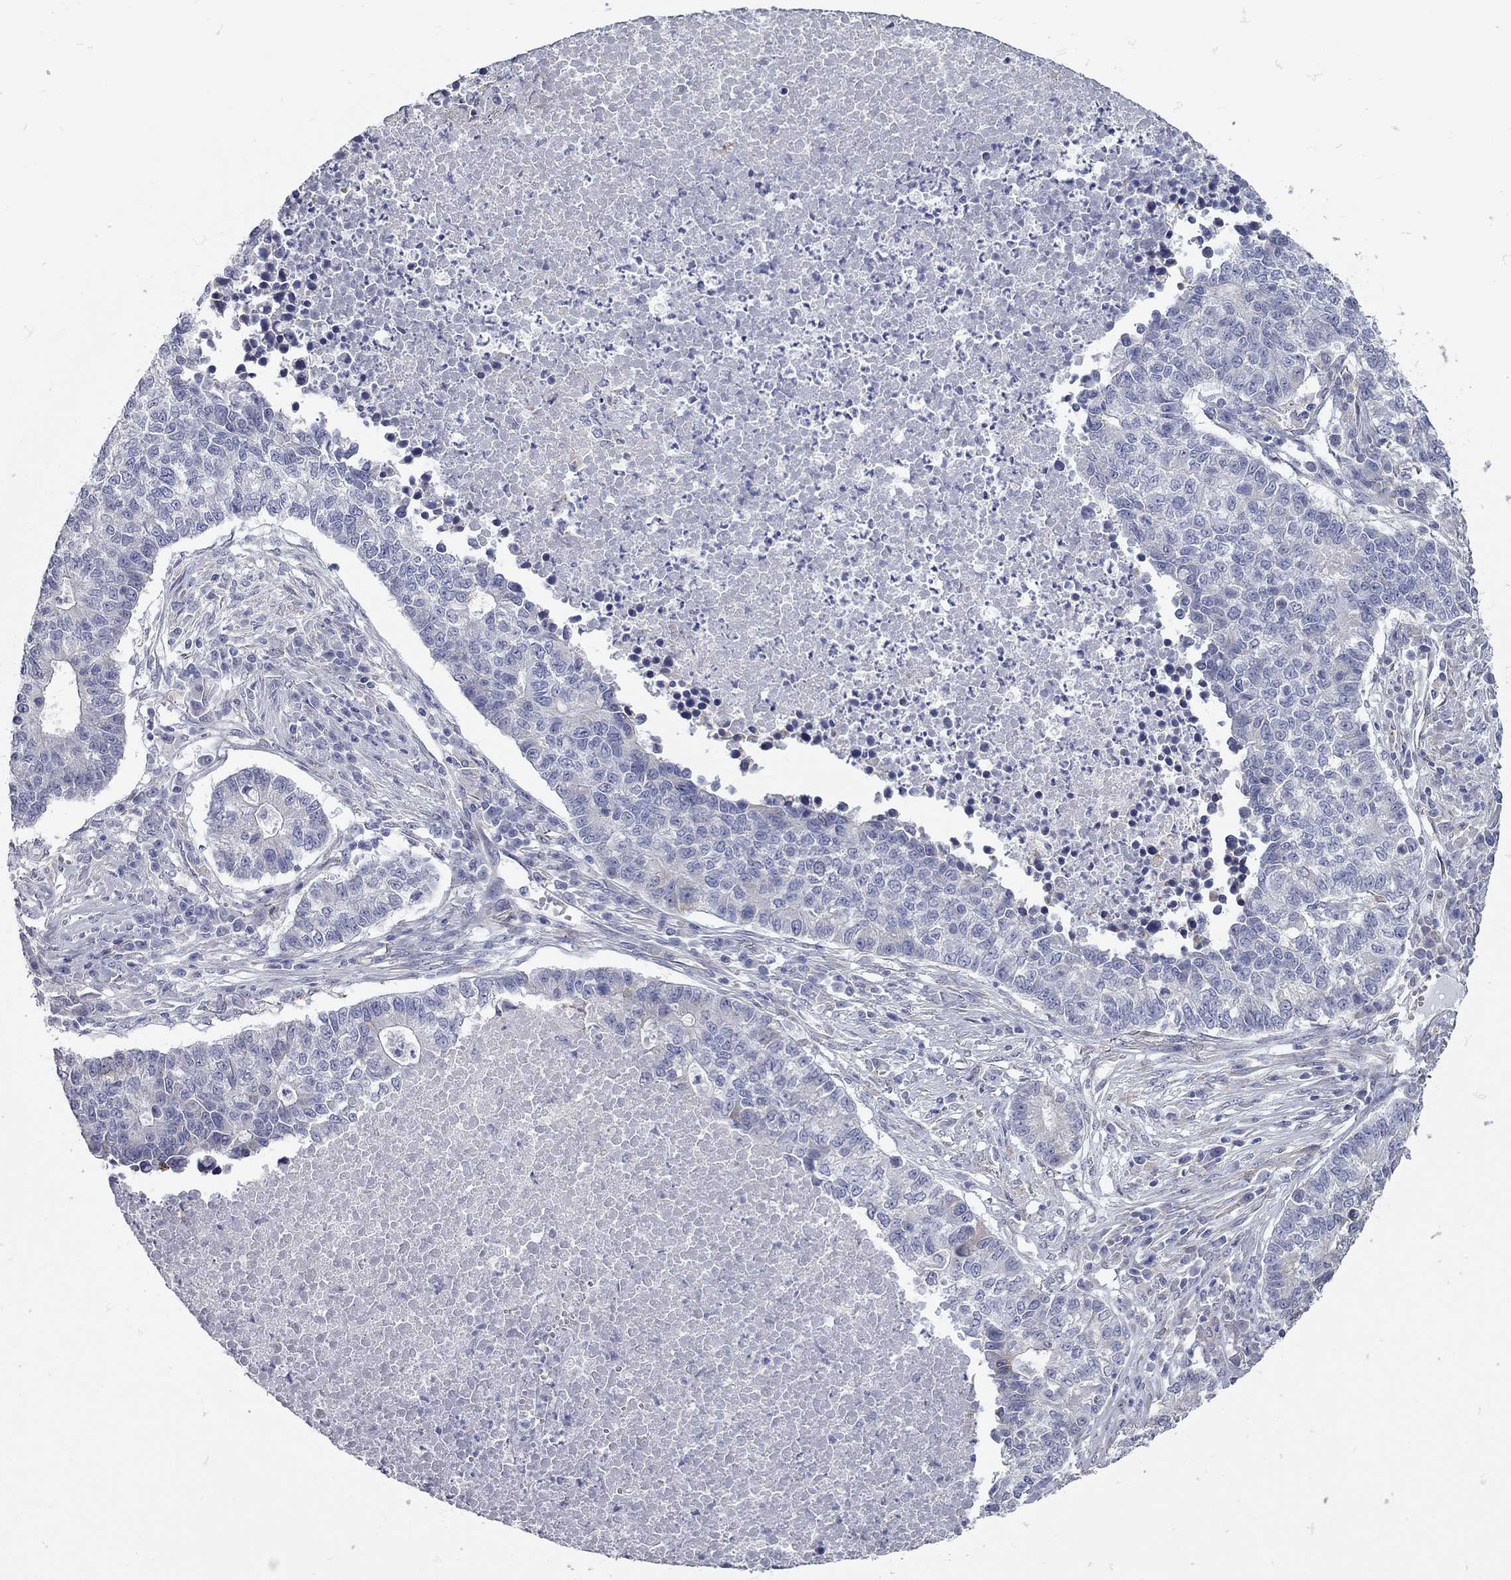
{"staining": {"intensity": "negative", "quantity": "none", "location": "none"}, "tissue": "lung cancer", "cell_type": "Tumor cells", "image_type": "cancer", "snomed": [{"axis": "morphology", "description": "Adenocarcinoma, NOS"}, {"axis": "topography", "description": "Lung"}], "caption": "The image displays no significant positivity in tumor cells of lung adenocarcinoma. Nuclei are stained in blue.", "gene": "XAGE2", "patient": {"sex": "male", "age": 57}}